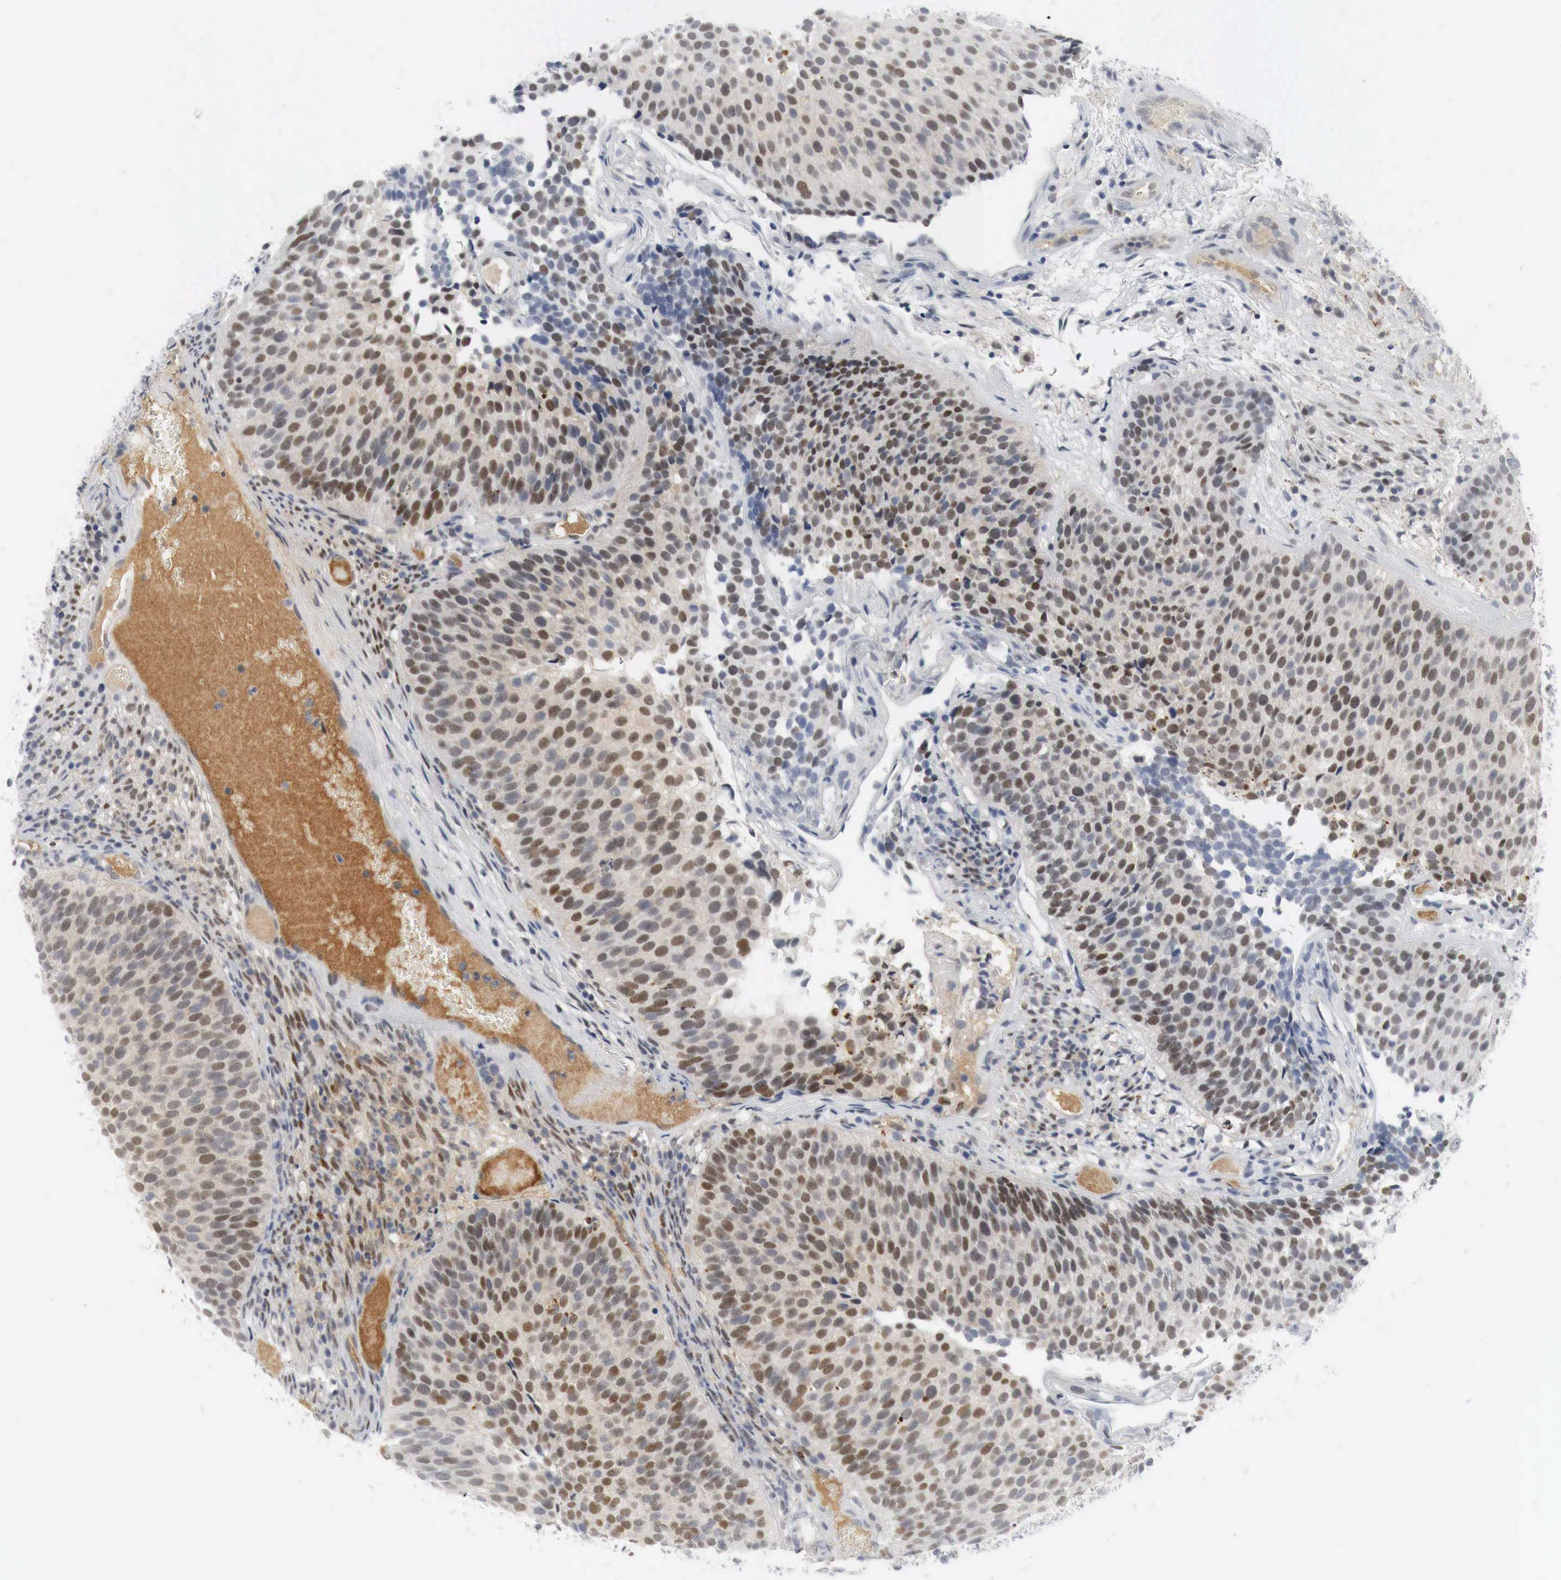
{"staining": {"intensity": "moderate", "quantity": ">75%", "location": "nuclear"}, "tissue": "urothelial cancer", "cell_type": "Tumor cells", "image_type": "cancer", "snomed": [{"axis": "morphology", "description": "Urothelial carcinoma, Low grade"}, {"axis": "topography", "description": "Urinary bladder"}], "caption": "A brown stain labels moderate nuclear staining of a protein in human urothelial cancer tumor cells.", "gene": "MYC", "patient": {"sex": "male", "age": 85}}